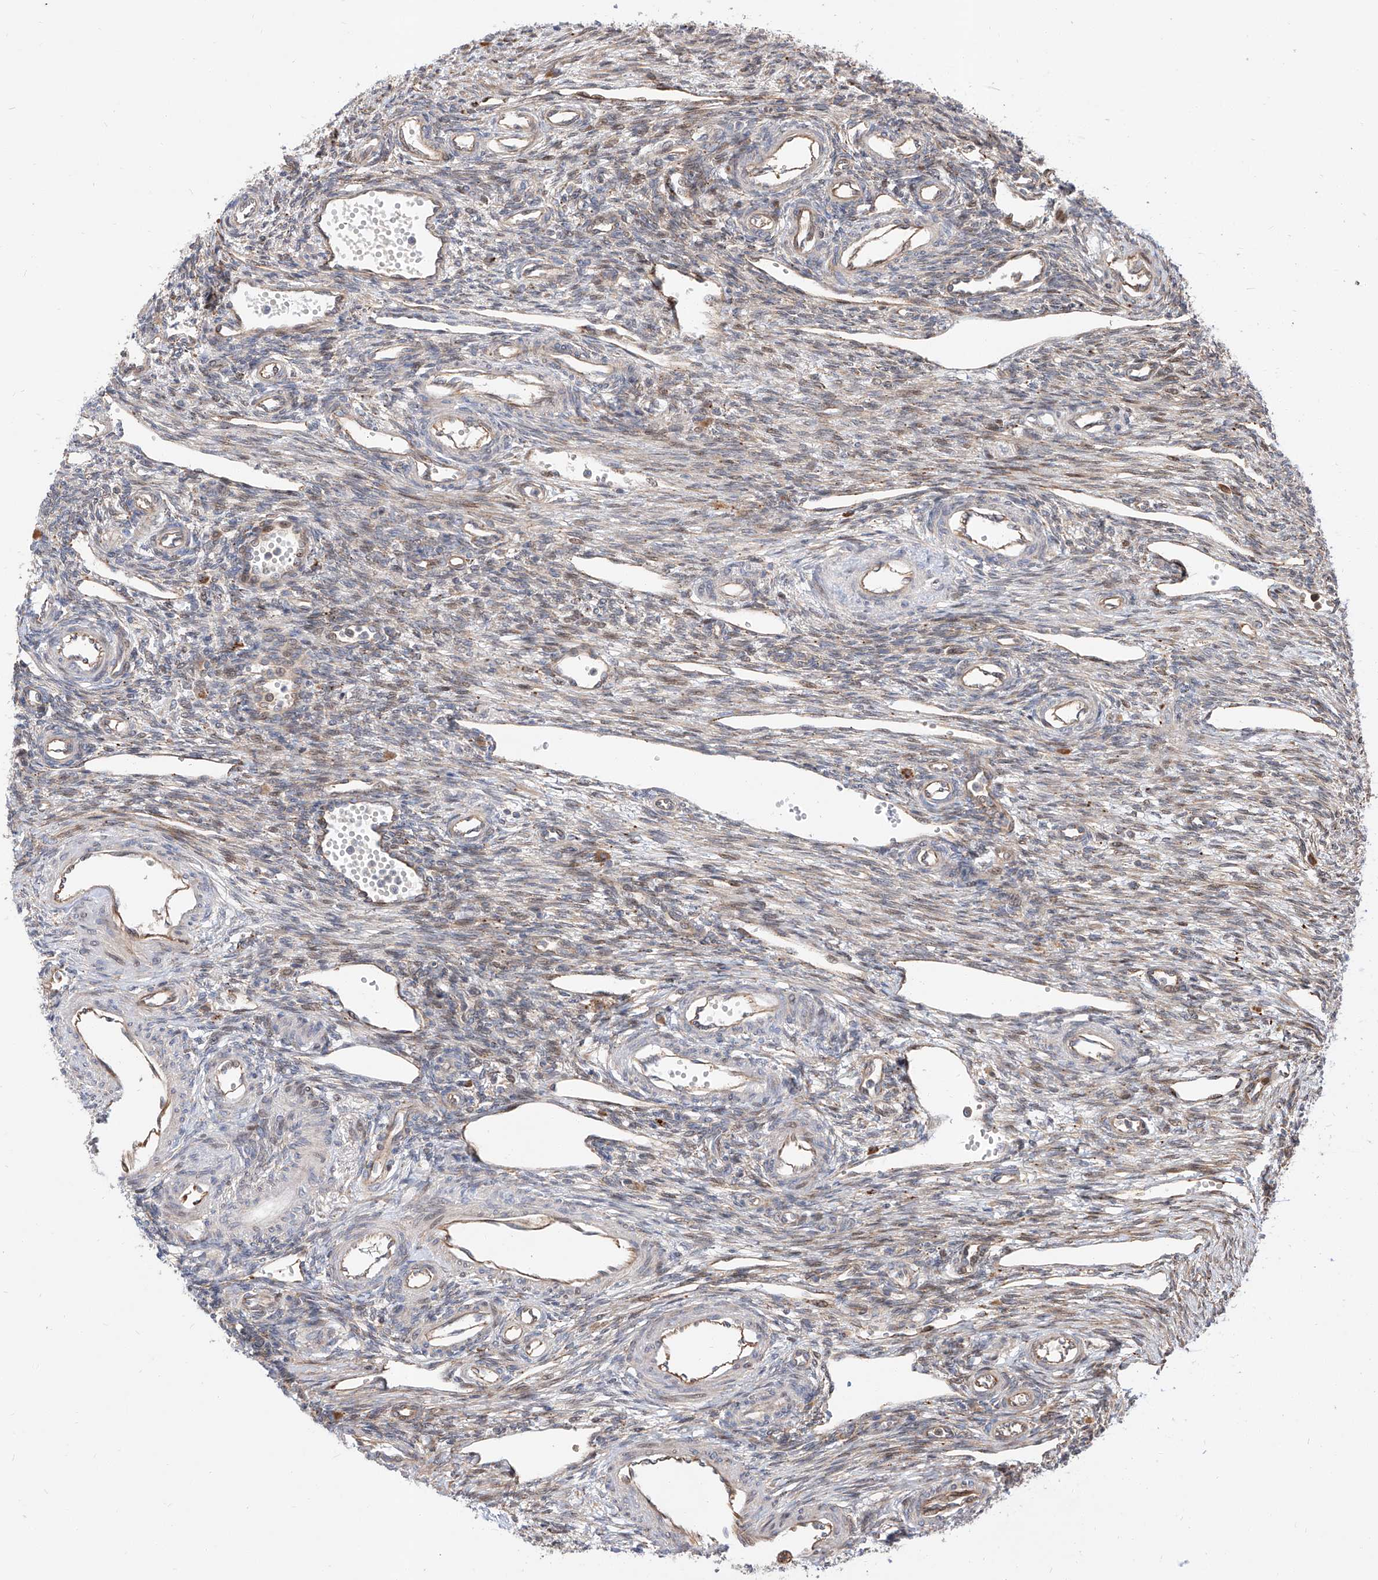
{"staining": {"intensity": "weak", "quantity": "<25%", "location": "cytoplasmic/membranous"}, "tissue": "ovary", "cell_type": "Ovarian stroma cells", "image_type": "normal", "snomed": [{"axis": "morphology", "description": "Normal tissue, NOS"}, {"axis": "morphology", "description": "Cyst, NOS"}, {"axis": "topography", "description": "Ovary"}], "caption": "Immunohistochemistry (IHC) of unremarkable ovary exhibits no positivity in ovarian stroma cells.", "gene": "DIRAS3", "patient": {"sex": "female", "age": 33}}